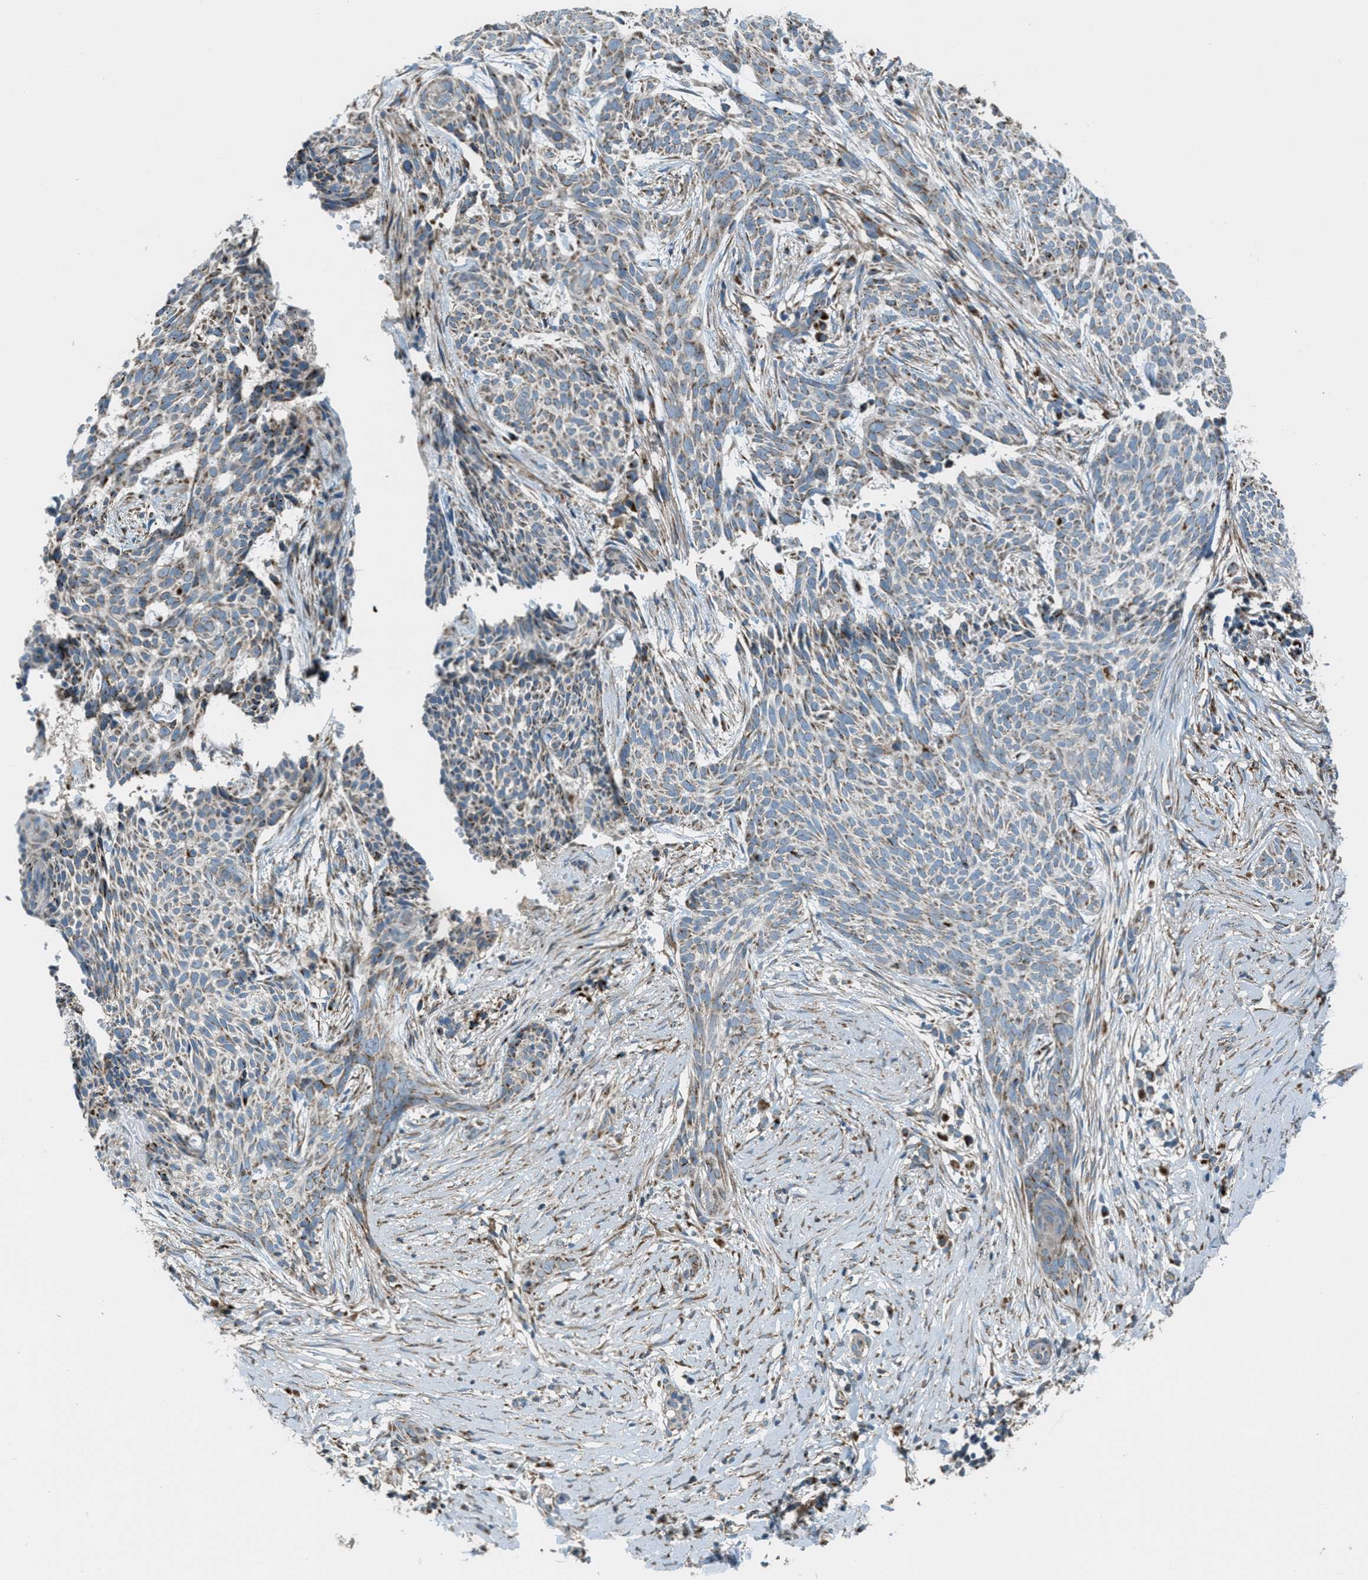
{"staining": {"intensity": "weak", "quantity": ">75%", "location": "cytoplasmic/membranous"}, "tissue": "skin cancer", "cell_type": "Tumor cells", "image_type": "cancer", "snomed": [{"axis": "morphology", "description": "Basal cell carcinoma"}, {"axis": "topography", "description": "Skin"}], "caption": "Skin cancer (basal cell carcinoma) stained with a brown dye reveals weak cytoplasmic/membranous positive positivity in about >75% of tumor cells.", "gene": "BCKDK", "patient": {"sex": "female", "age": 59}}